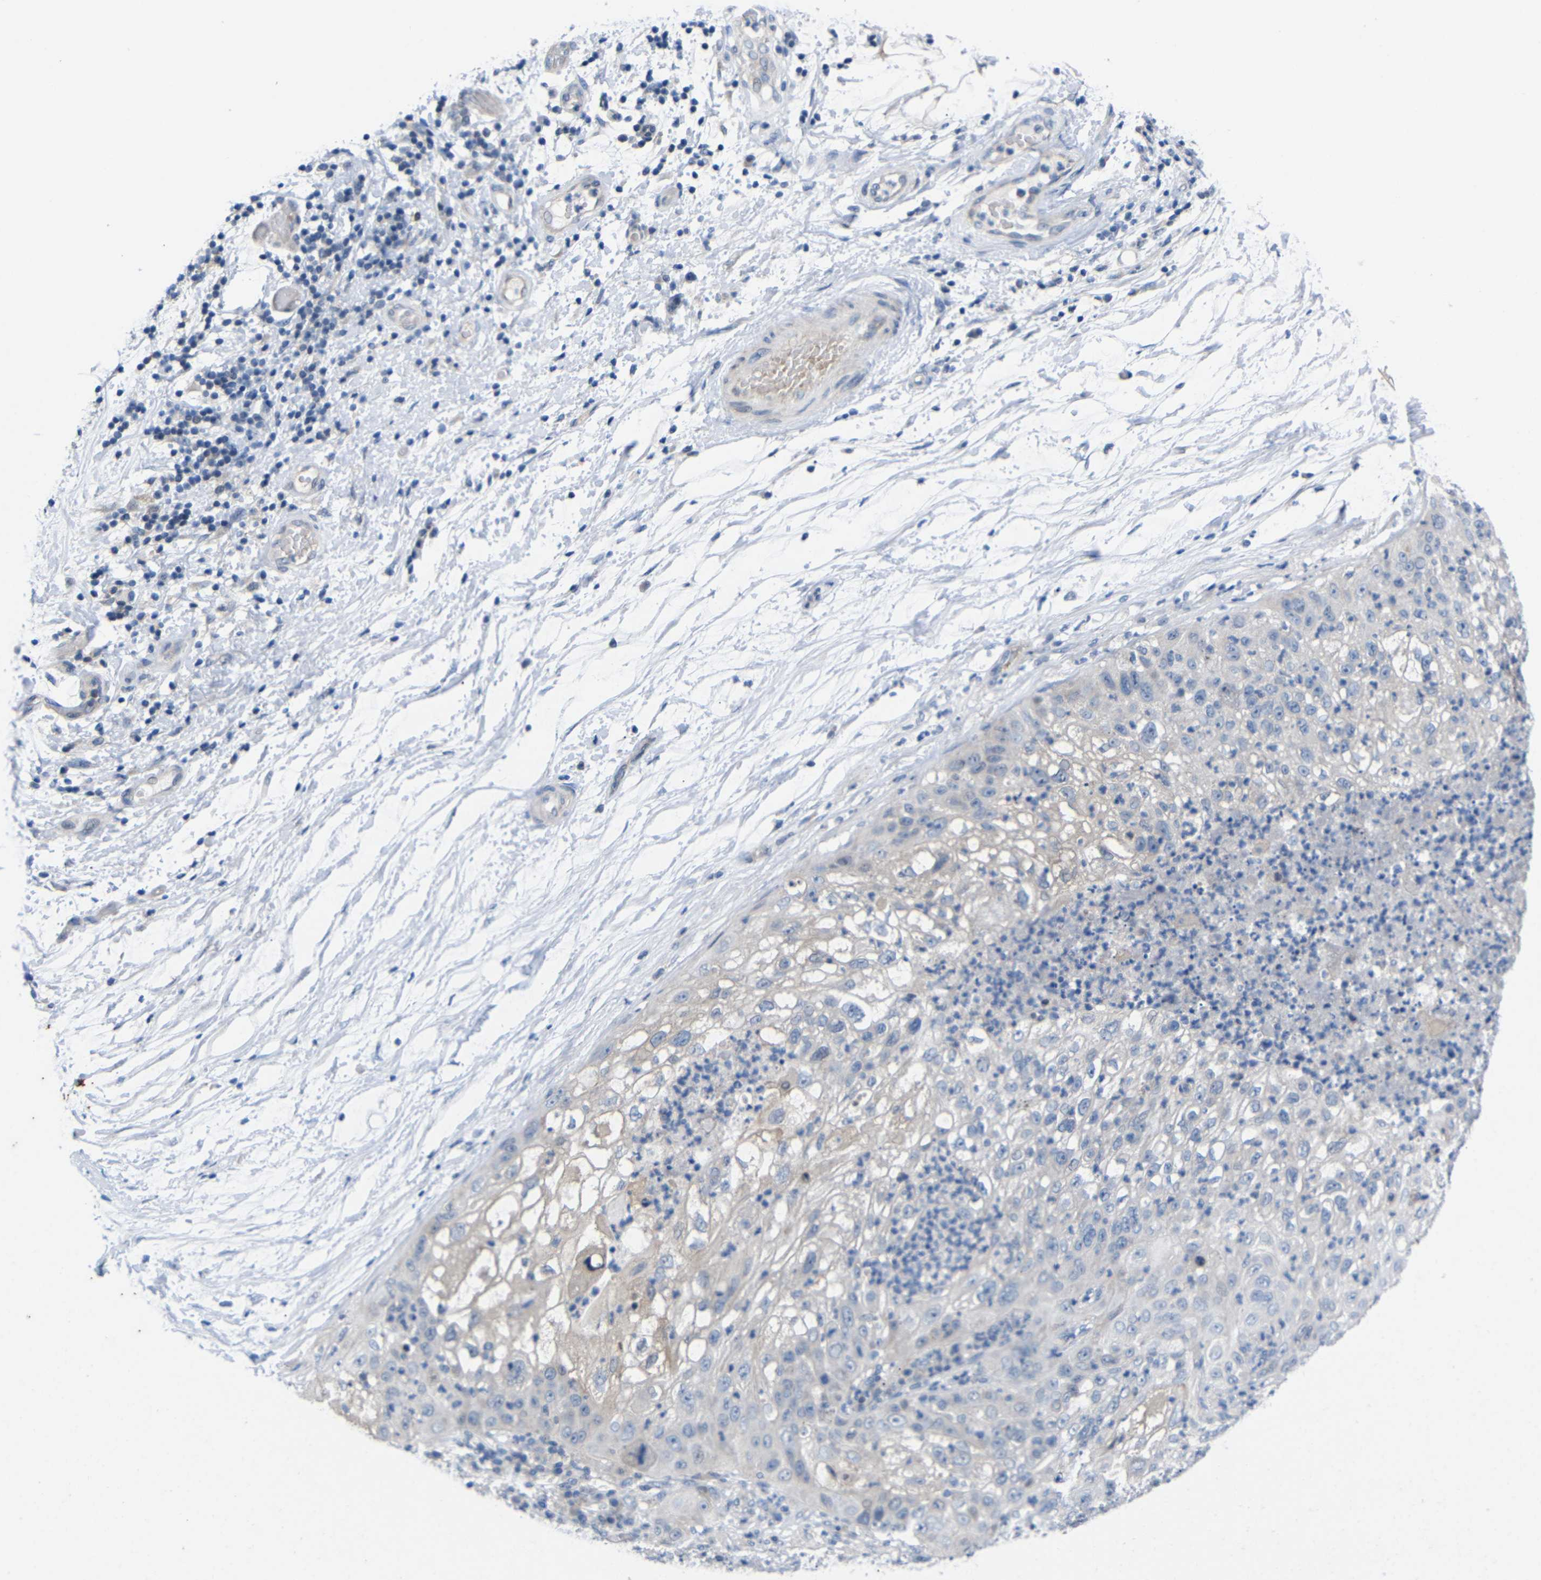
{"staining": {"intensity": "negative", "quantity": "none", "location": "none"}, "tissue": "lung cancer", "cell_type": "Tumor cells", "image_type": "cancer", "snomed": [{"axis": "morphology", "description": "Inflammation, NOS"}, {"axis": "morphology", "description": "Squamous cell carcinoma, NOS"}, {"axis": "topography", "description": "Lymph node"}, {"axis": "topography", "description": "Soft tissue"}, {"axis": "topography", "description": "Lung"}], "caption": "The photomicrograph shows no staining of tumor cells in squamous cell carcinoma (lung).", "gene": "CMTM1", "patient": {"sex": "male", "age": 66}}